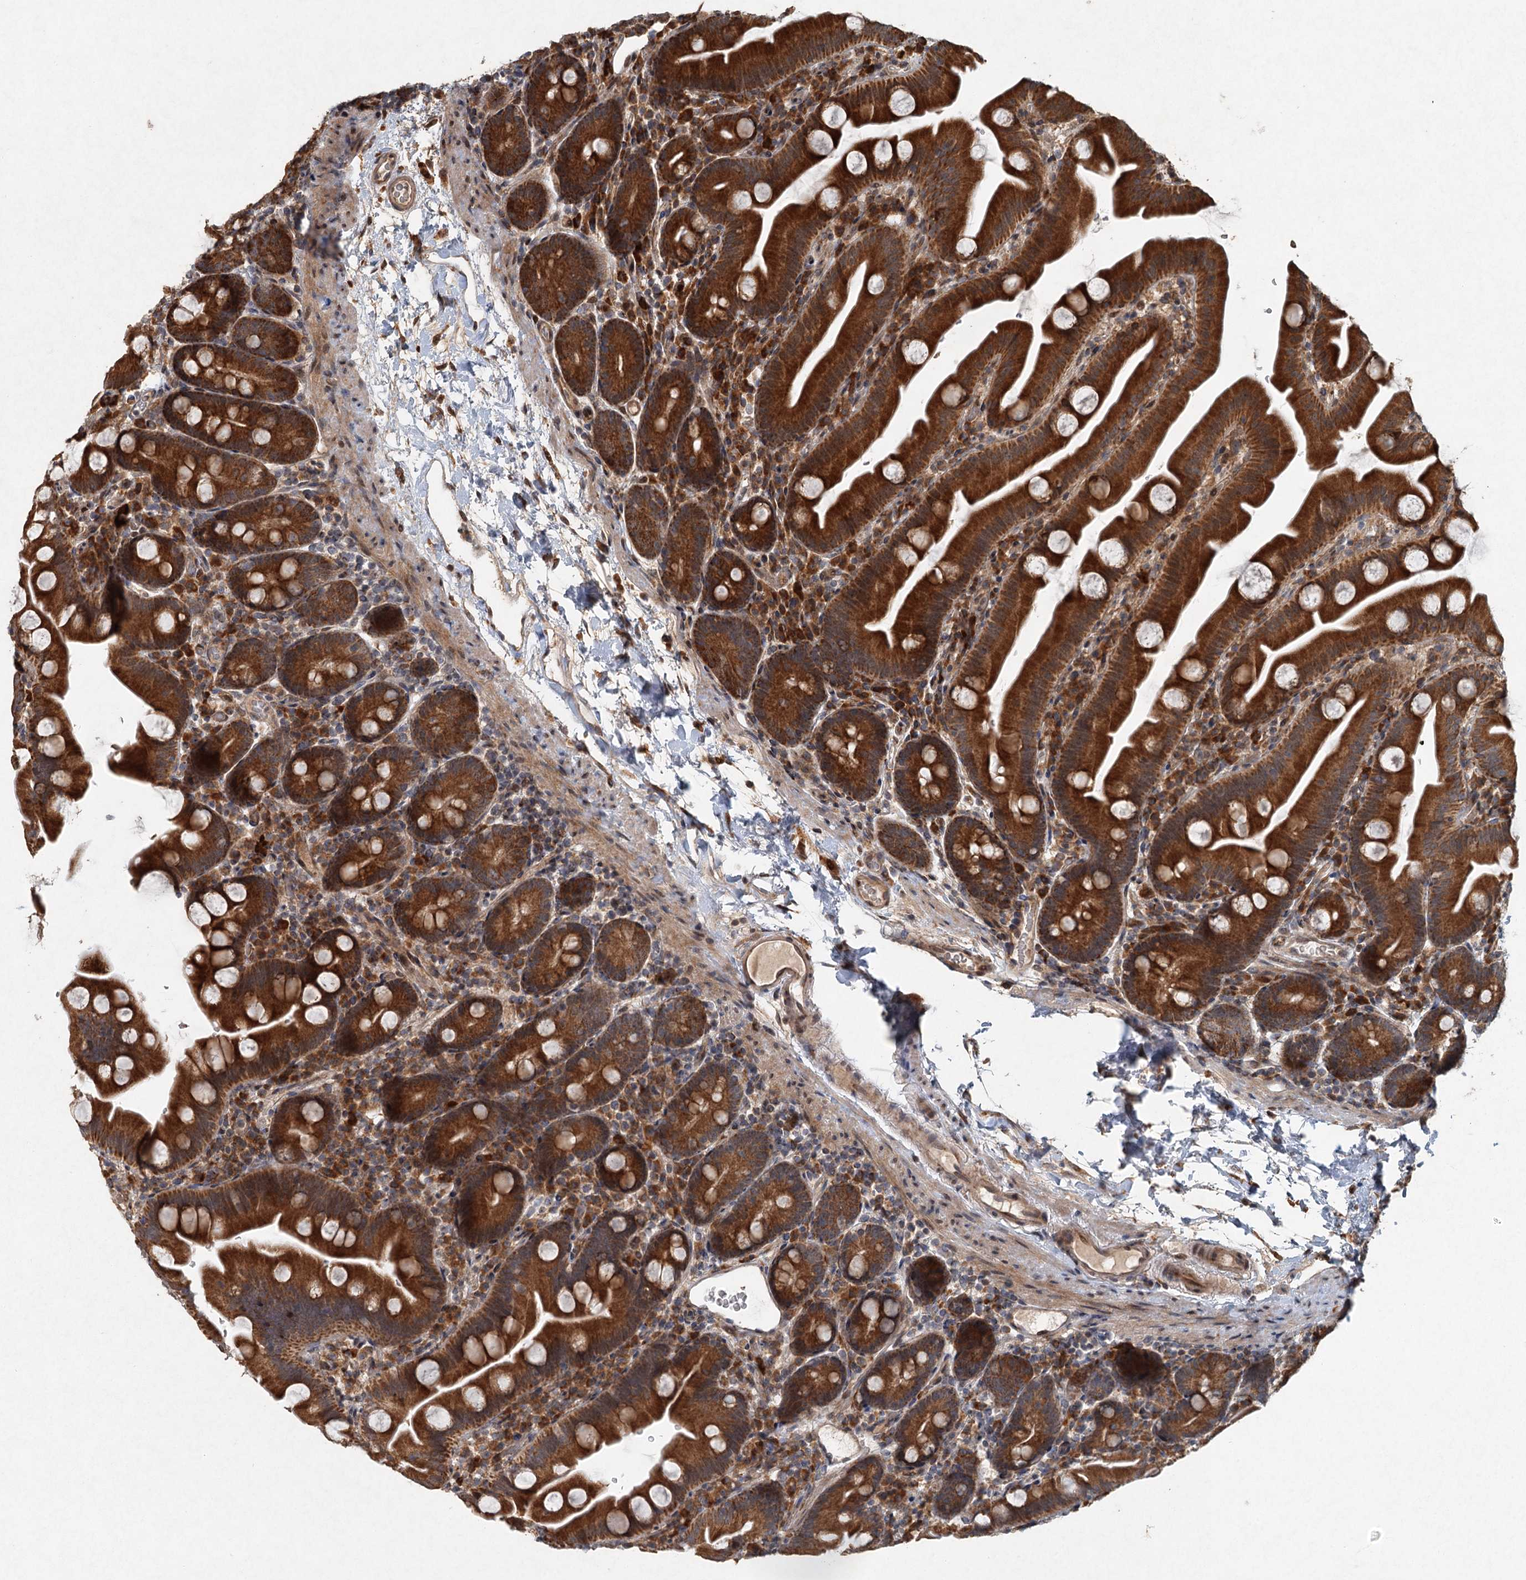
{"staining": {"intensity": "strong", "quantity": ">75%", "location": "cytoplasmic/membranous"}, "tissue": "small intestine", "cell_type": "Glandular cells", "image_type": "normal", "snomed": [{"axis": "morphology", "description": "Normal tissue, NOS"}, {"axis": "topography", "description": "Small intestine"}], "caption": "Small intestine was stained to show a protein in brown. There is high levels of strong cytoplasmic/membranous expression in approximately >75% of glandular cells. (DAB IHC, brown staining for protein, blue staining for nuclei).", "gene": "SRPX2", "patient": {"sex": "female", "age": 68}}